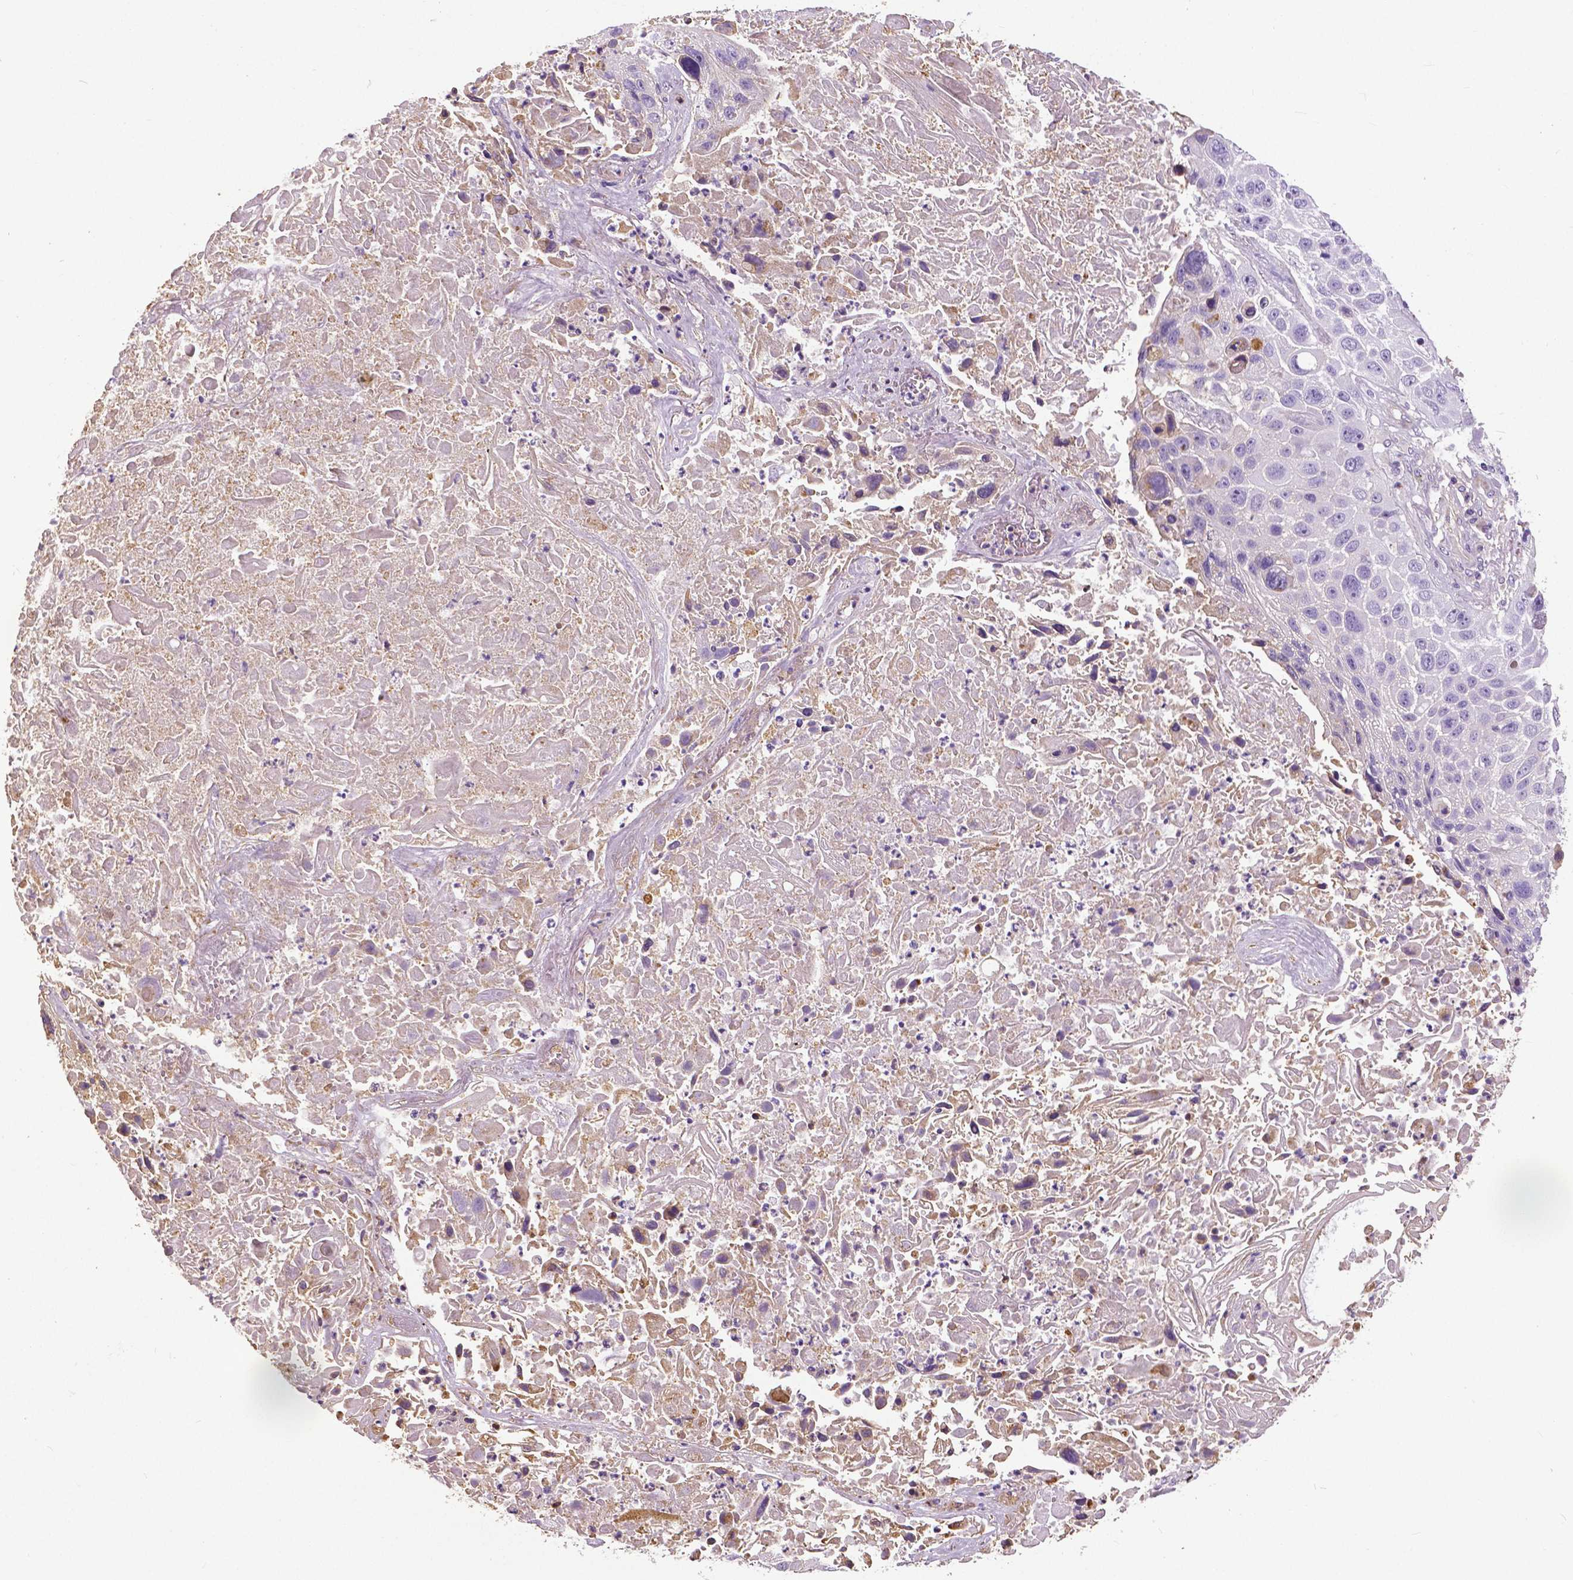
{"staining": {"intensity": "negative", "quantity": "none", "location": "none"}, "tissue": "lung cancer", "cell_type": "Tumor cells", "image_type": "cancer", "snomed": [{"axis": "morphology", "description": "Normal morphology"}, {"axis": "morphology", "description": "Squamous cell carcinoma, NOS"}, {"axis": "topography", "description": "Lymph node"}, {"axis": "topography", "description": "Lung"}], "caption": "The histopathology image demonstrates no significant positivity in tumor cells of lung cancer.", "gene": "ANXA13", "patient": {"sex": "male", "age": 67}}